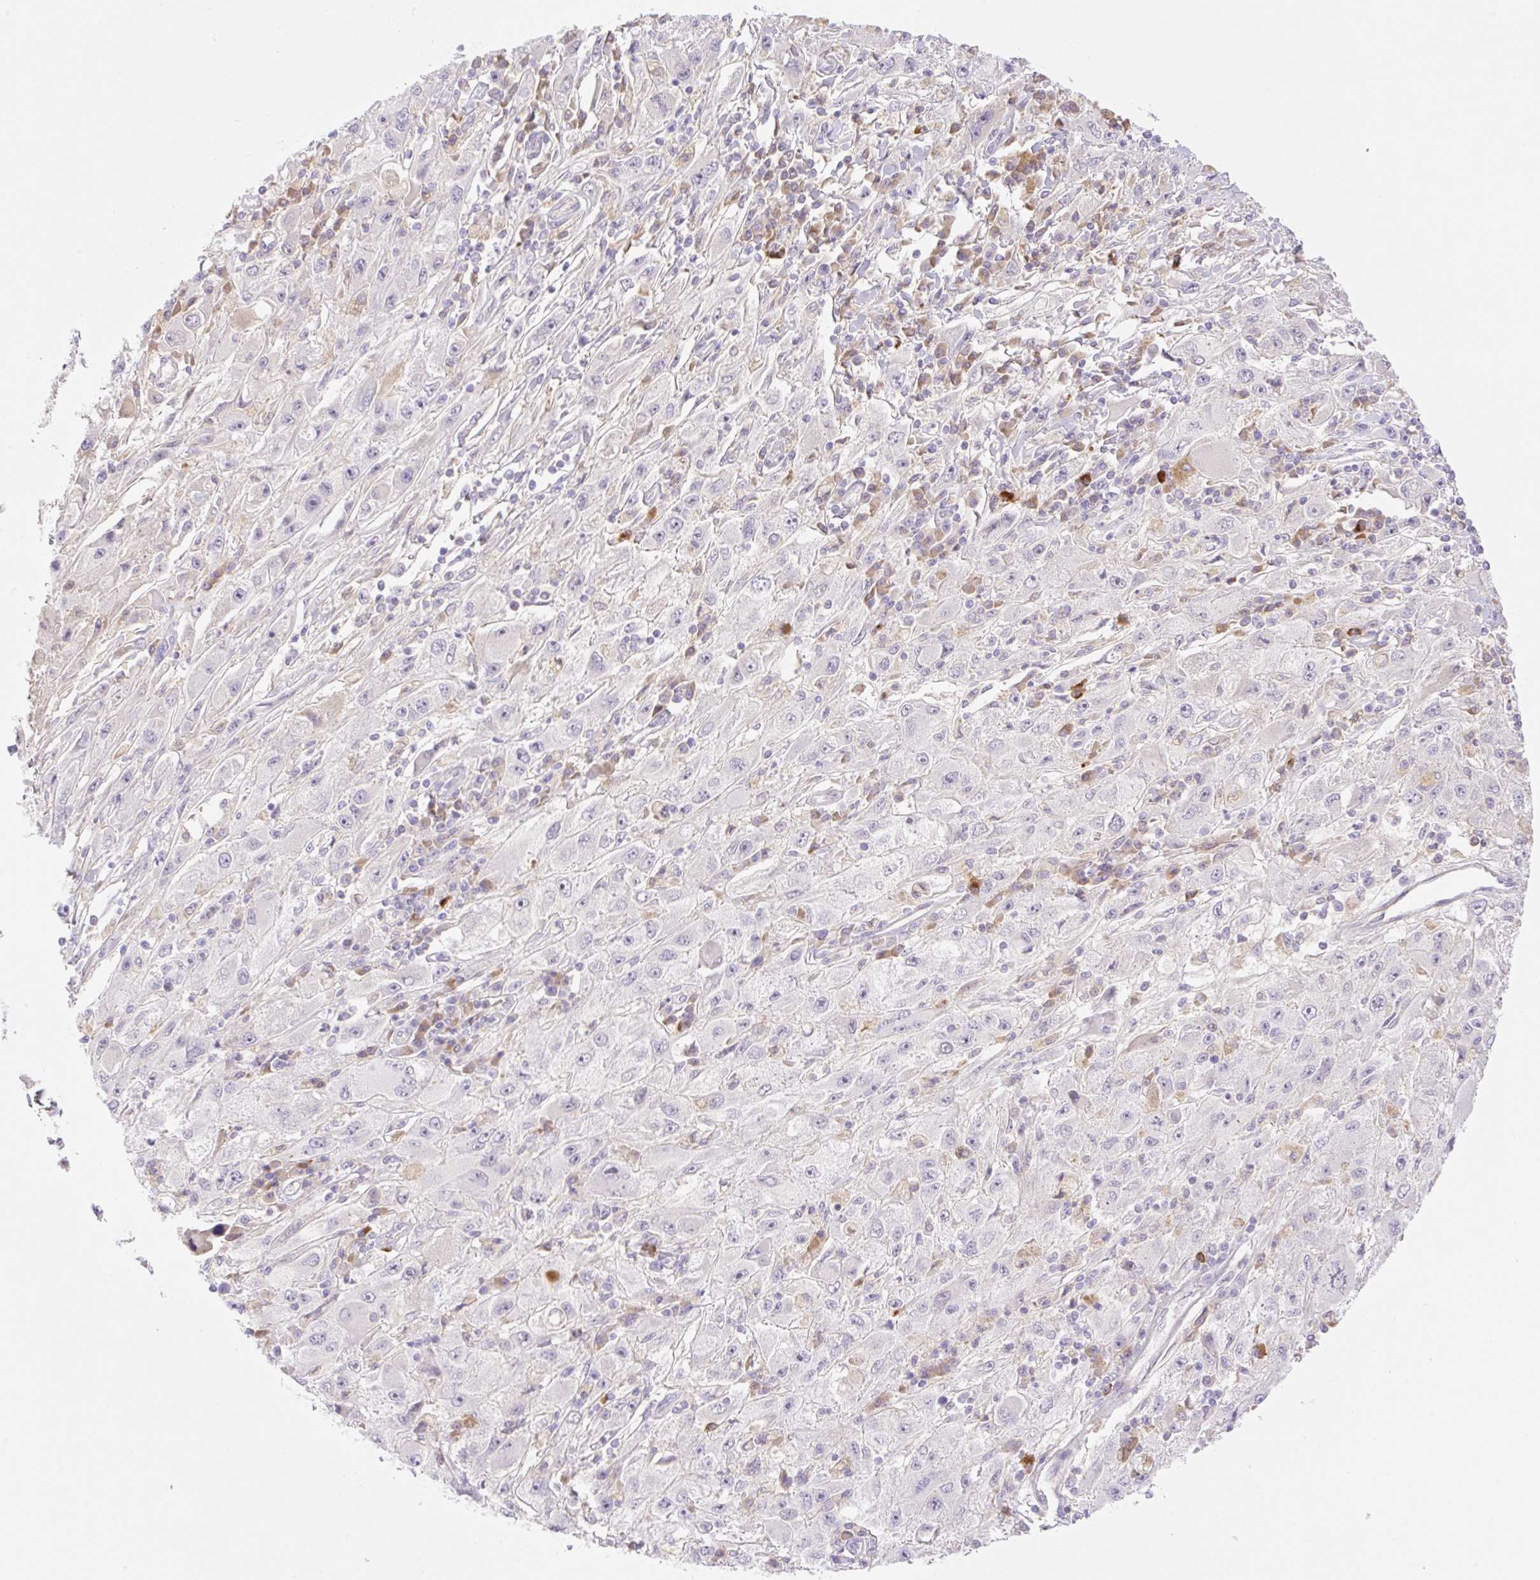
{"staining": {"intensity": "negative", "quantity": "none", "location": "none"}, "tissue": "melanoma", "cell_type": "Tumor cells", "image_type": "cancer", "snomed": [{"axis": "morphology", "description": "Malignant melanoma, Metastatic site"}, {"axis": "topography", "description": "Skin"}], "caption": "High power microscopy micrograph of an IHC micrograph of malignant melanoma (metastatic site), revealing no significant positivity in tumor cells. (DAB immunohistochemistry visualized using brightfield microscopy, high magnification).", "gene": "DENND5A", "patient": {"sex": "male", "age": 53}}